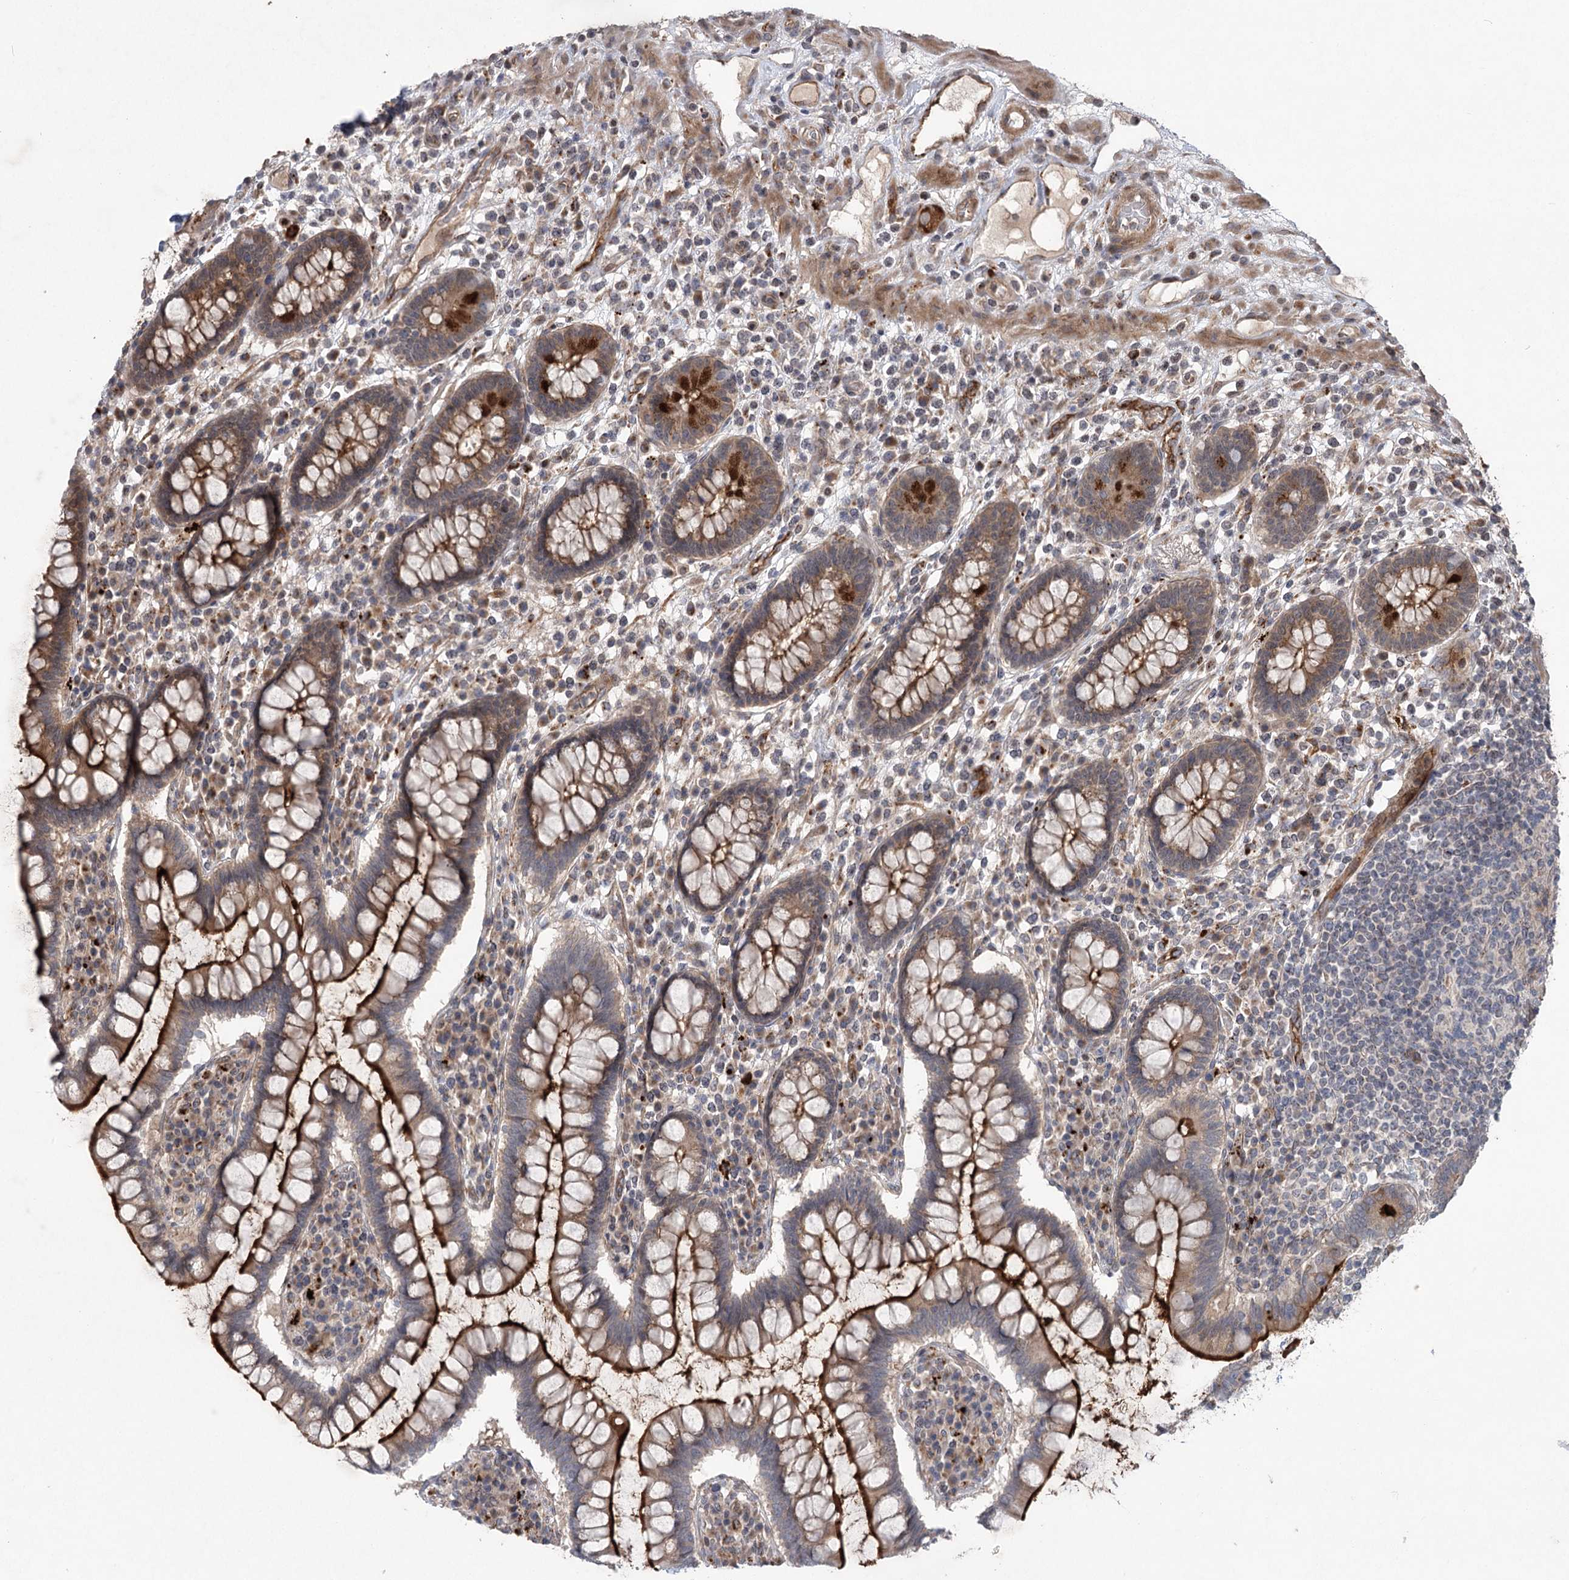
{"staining": {"intensity": "weak", "quantity": ">75%", "location": "cytoplasmic/membranous"}, "tissue": "colon", "cell_type": "Endothelial cells", "image_type": "normal", "snomed": [{"axis": "morphology", "description": "Normal tissue, NOS"}, {"axis": "topography", "description": "Colon"}], "caption": "Protein expression by immunohistochemistry (IHC) reveals weak cytoplasmic/membranous positivity in approximately >75% of endothelial cells in benign colon.", "gene": "METTL24", "patient": {"sex": "female", "age": 79}}